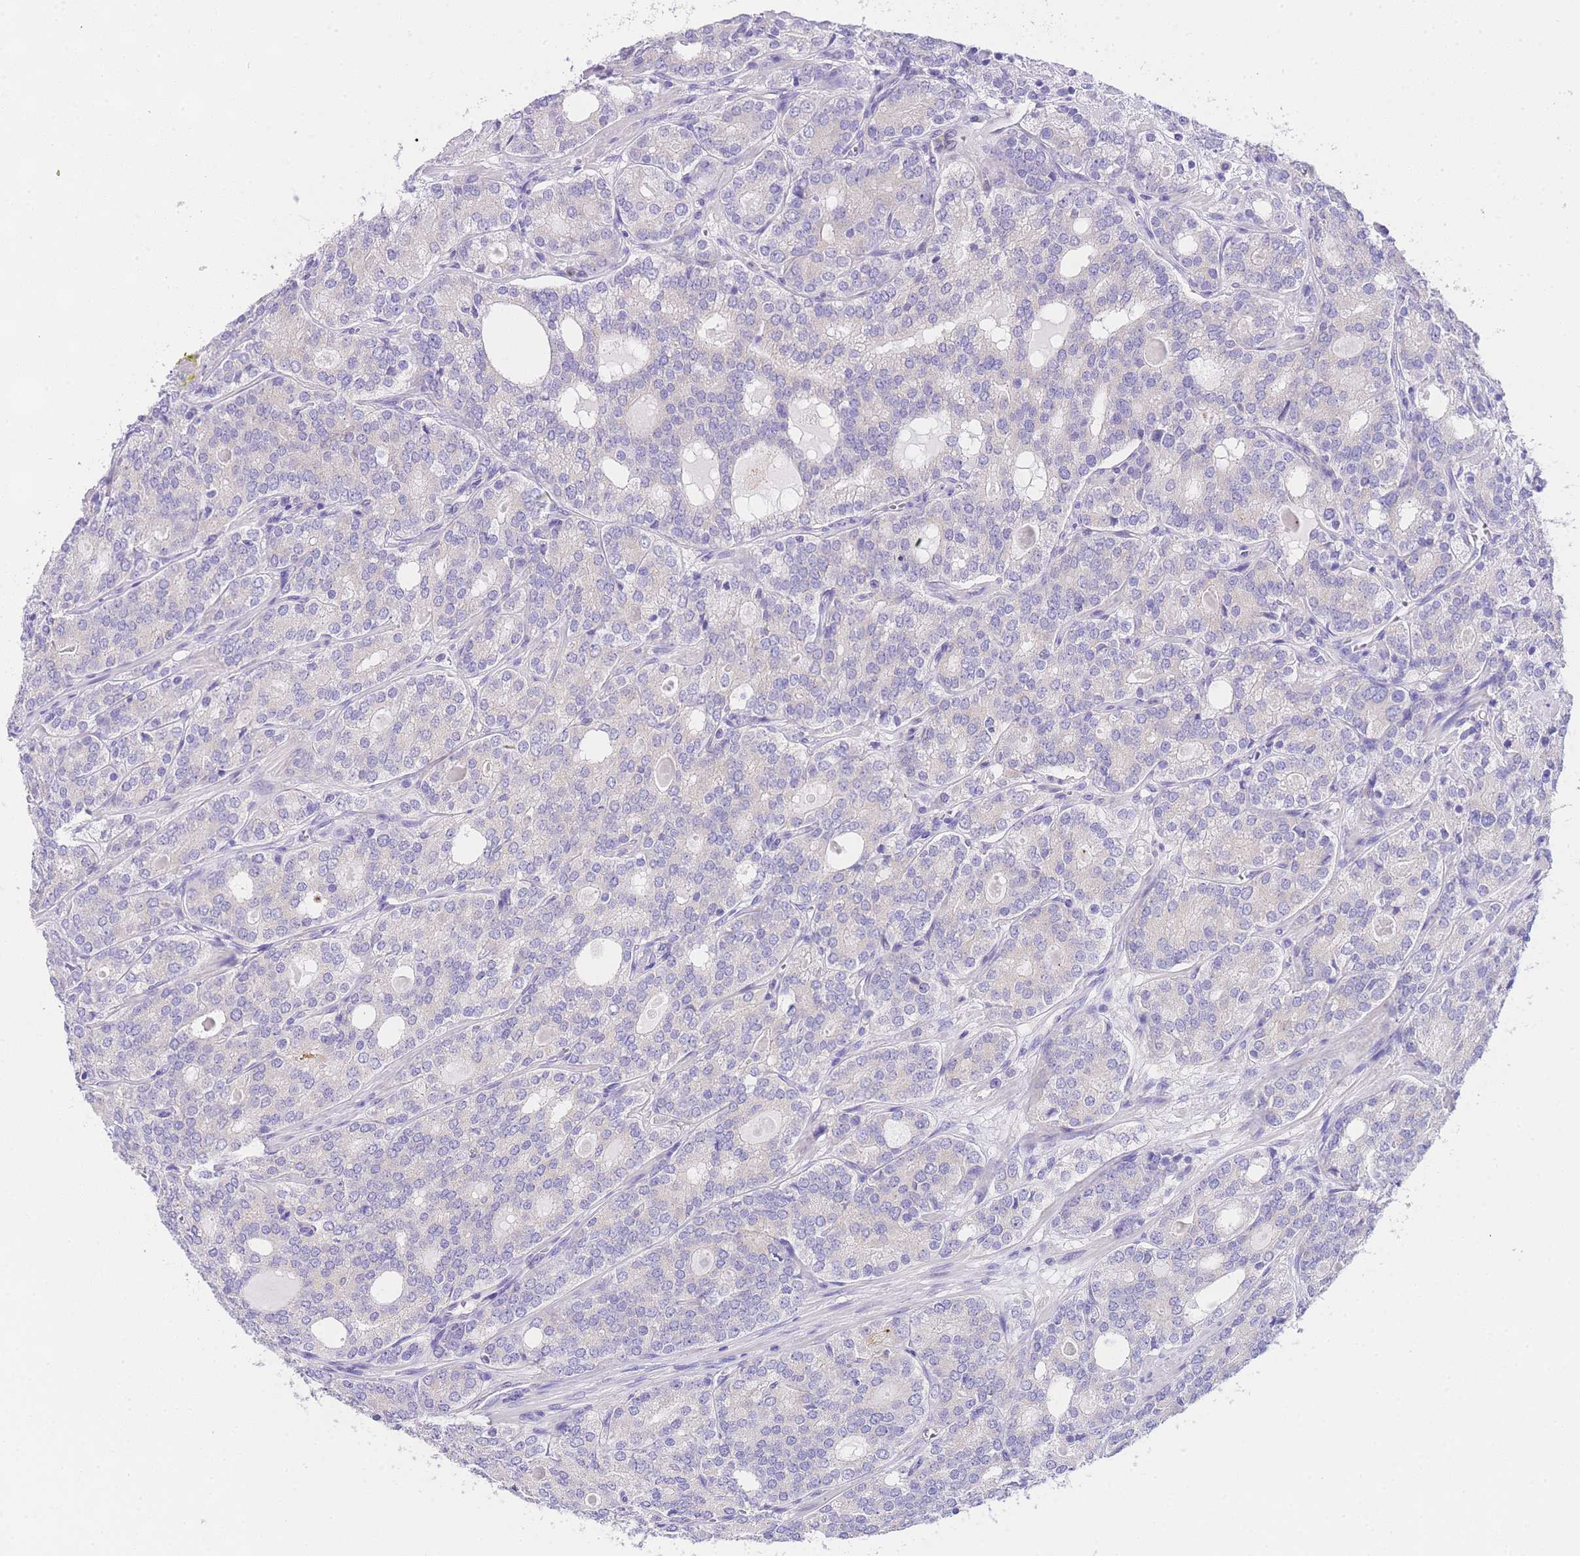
{"staining": {"intensity": "negative", "quantity": "none", "location": "none"}, "tissue": "prostate cancer", "cell_type": "Tumor cells", "image_type": "cancer", "snomed": [{"axis": "morphology", "description": "Adenocarcinoma, High grade"}, {"axis": "topography", "description": "Prostate"}], "caption": "Protein analysis of high-grade adenocarcinoma (prostate) exhibits no significant staining in tumor cells.", "gene": "EPN2", "patient": {"sex": "male", "age": 64}}